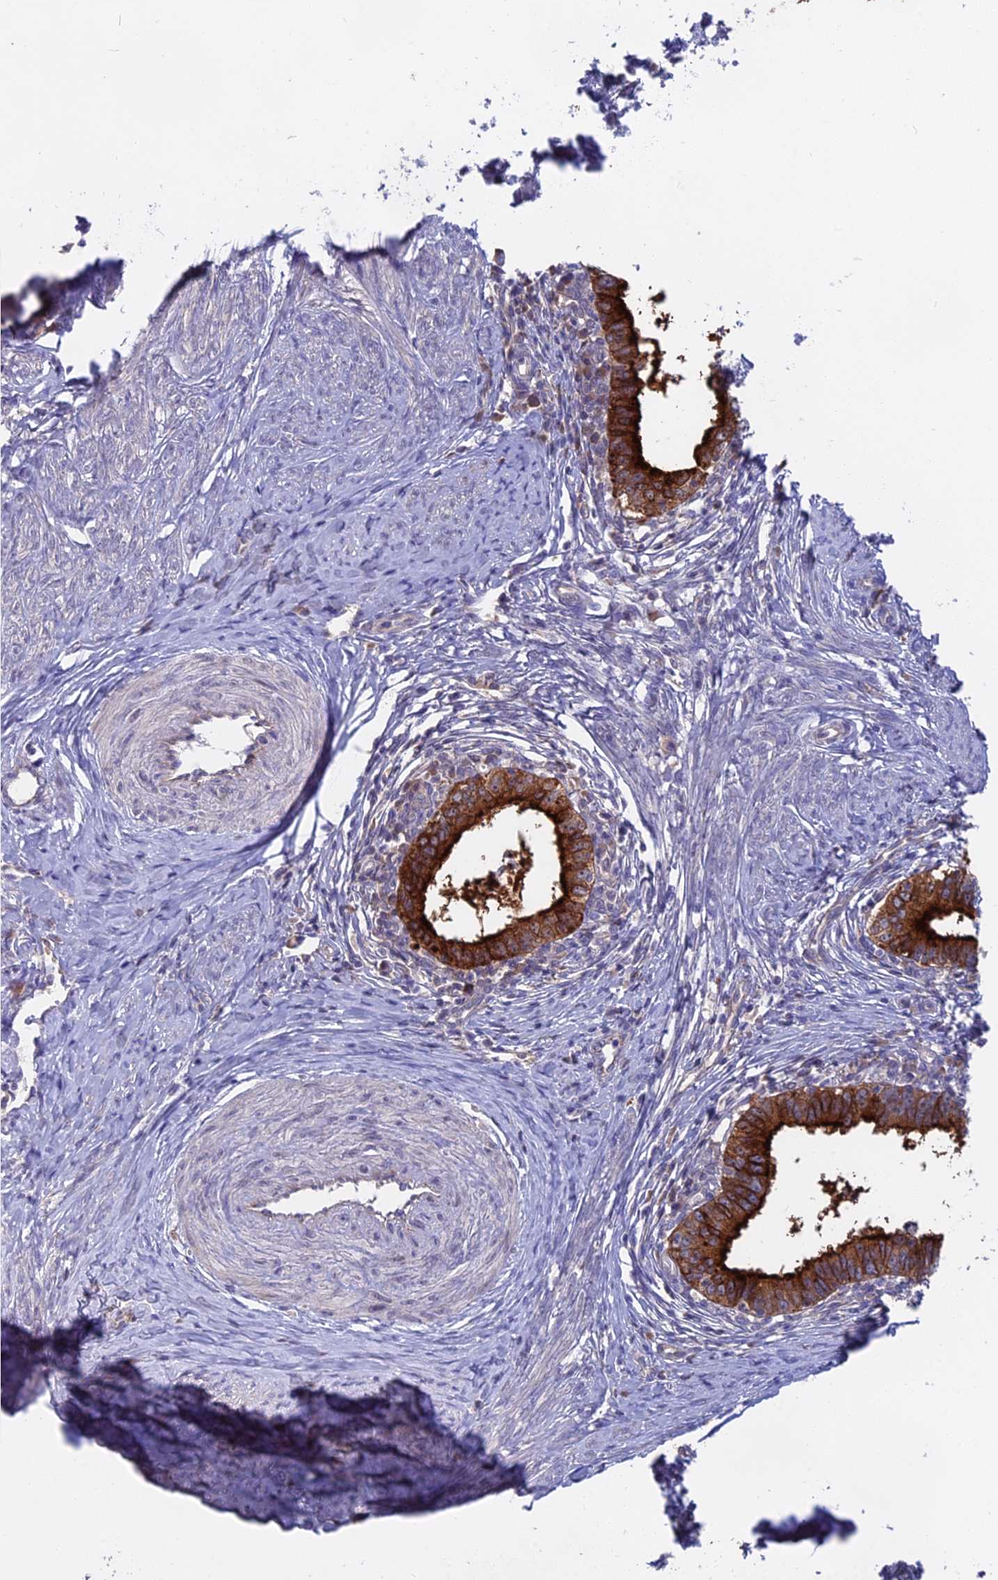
{"staining": {"intensity": "strong", "quantity": ">75%", "location": "cytoplasmic/membranous"}, "tissue": "cervical cancer", "cell_type": "Tumor cells", "image_type": "cancer", "snomed": [{"axis": "morphology", "description": "Adenocarcinoma, NOS"}, {"axis": "topography", "description": "Cervix"}], "caption": "DAB immunohistochemical staining of adenocarcinoma (cervical) reveals strong cytoplasmic/membranous protein staining in approximately >75% of tumor cells.", "gene": "TENT4B", "patient": {"sex": "female", "age": 36}}